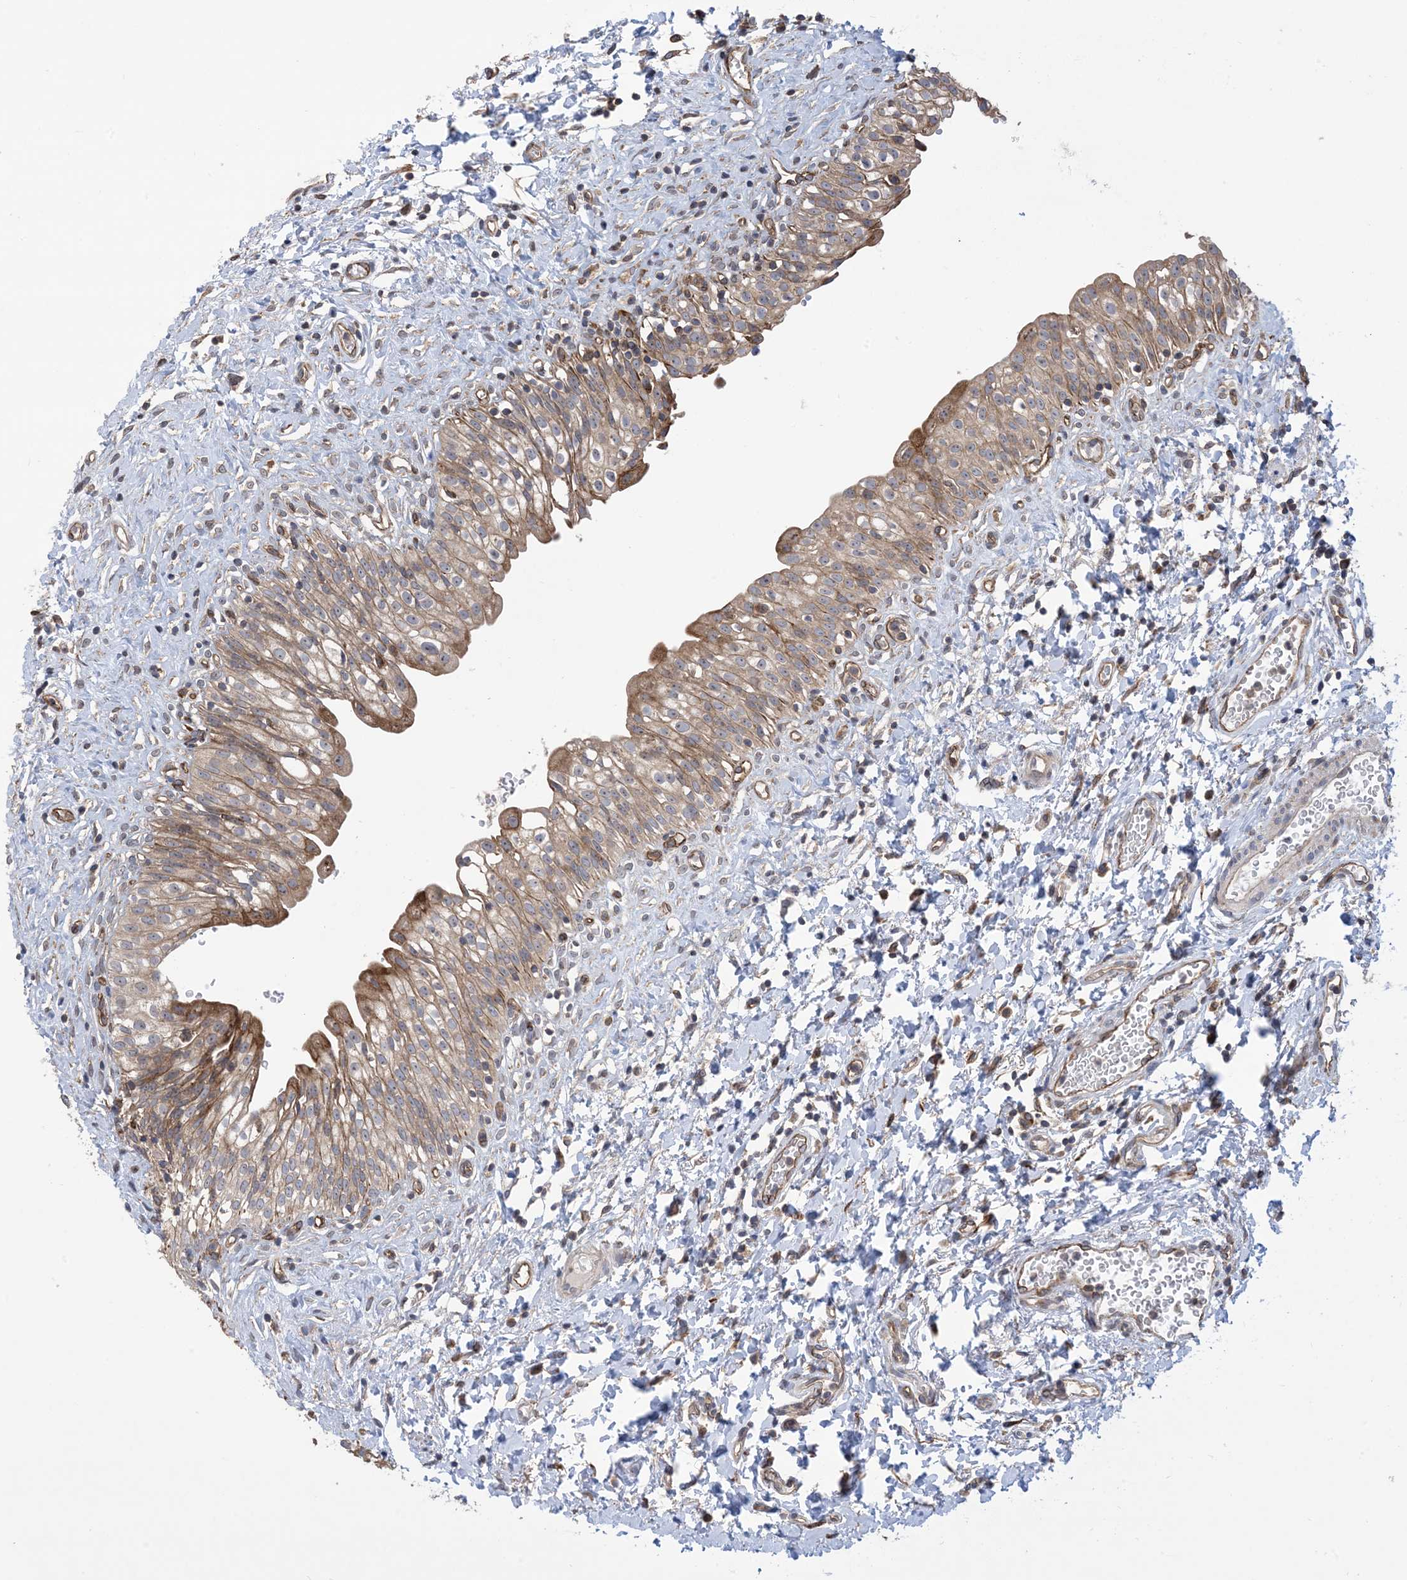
{"staining": {"intensity": "moderate", "quantity": ">75%", "location": "cytoplasmic/membranous"}, "tissue": "urinary bladder", "cell_type": "Urothelial cells", "image_type": "normal", "snomed": [{"axis": "morphology", "description": "Normal tissue, NOS"}, {"axis": "topography", "description": "Urinary bladder"}], "caption": "Benign urinary bladder shows moderate cytoplasmic/membranous staining in approximately >75% of urothelial cells, visualized by immunohistochemistry.", "gene": "CLEC16A", "patient": {"sex": "male", "age": 51}}